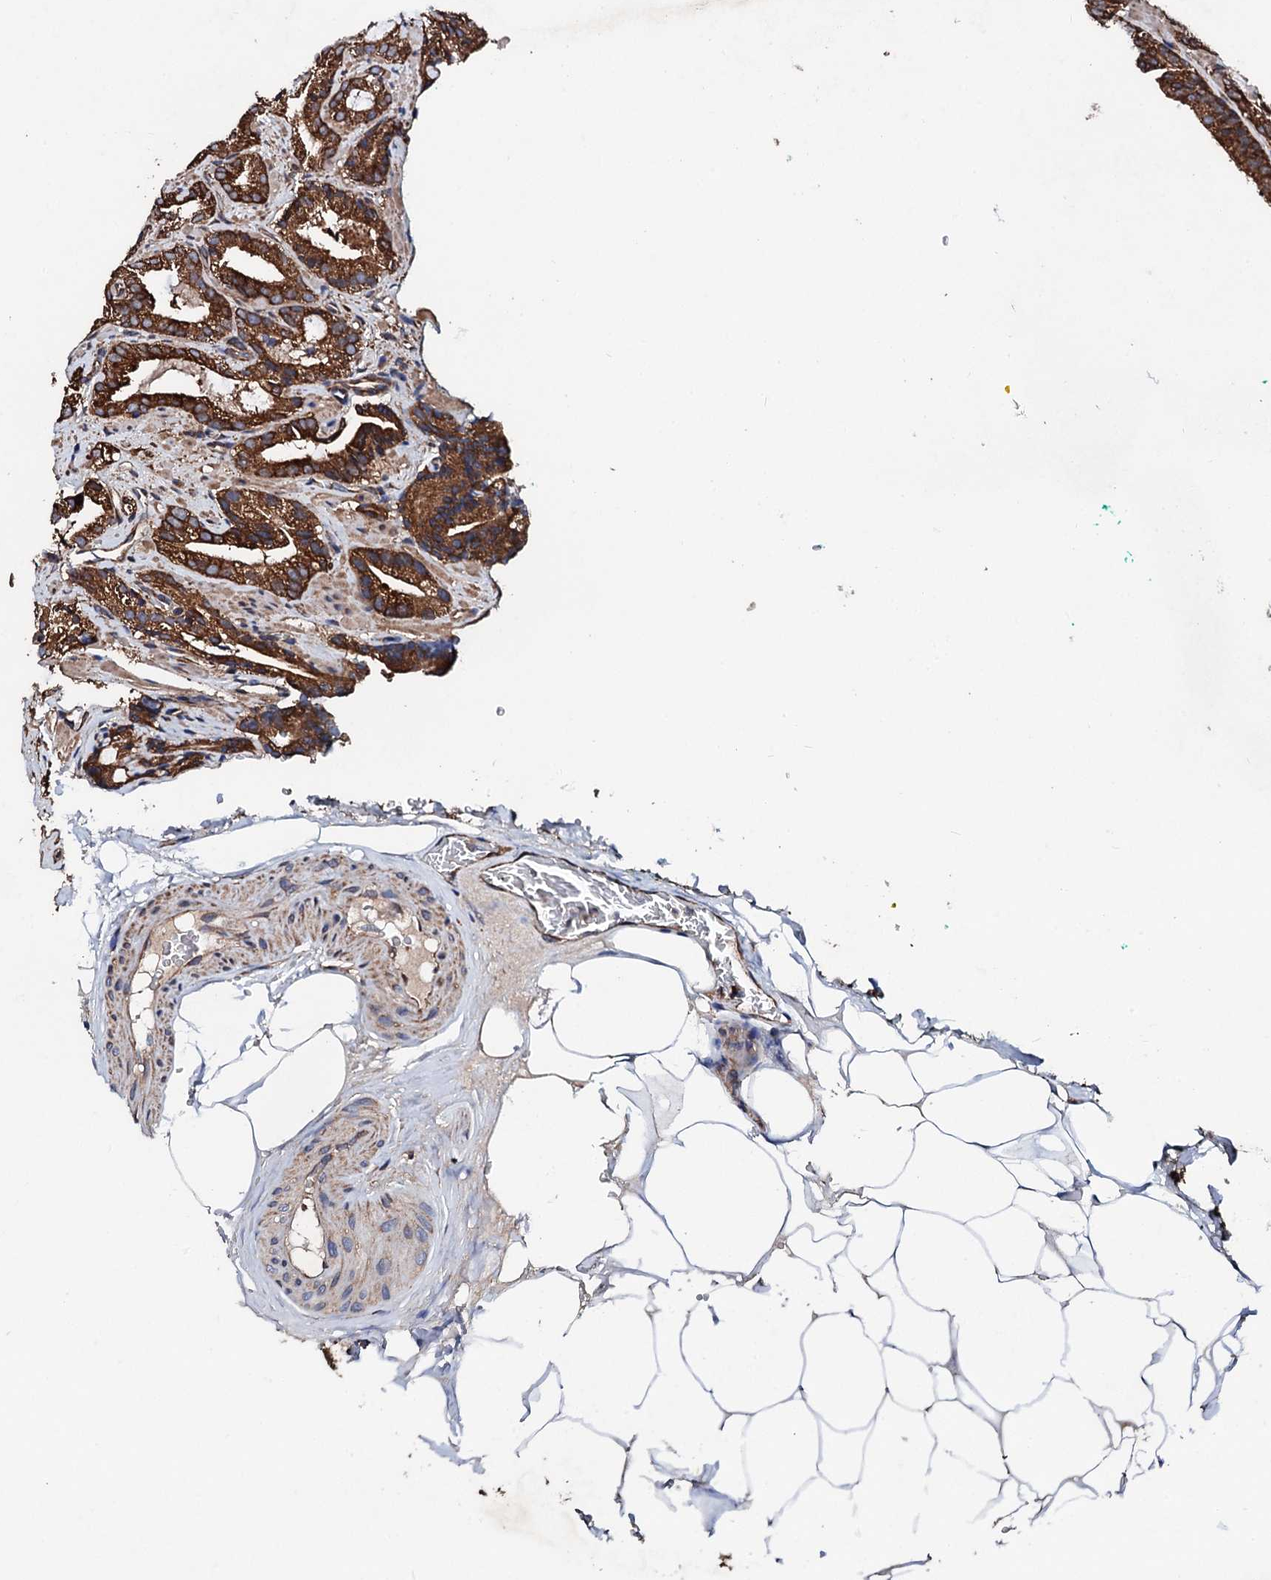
{"staining": {"intensity": "strong", "quantity": ">75%", "location": "cytoplasmic/membranous"}, "tissue": "prostate cancer", "cell_type": "Tumor cells", "image_type": "cancer", "snomed": [{"axis": "morphology", "description": "Adenocarcinoma, High grade"}, {"axis": "topography", "description": "Prostate"}], "caption": "Prostate adenocarcinoma (high-grade) stained with immunohistochemistry (IHC) displays strong cytoplasmic/membranous staining in about >75% of tumor cells. Immunohistochemistry stains the protein of interest in brown and the nuclei are stained blue.", "gene": "CKAP5", "patient": {"sex": "male", "age": 57}}